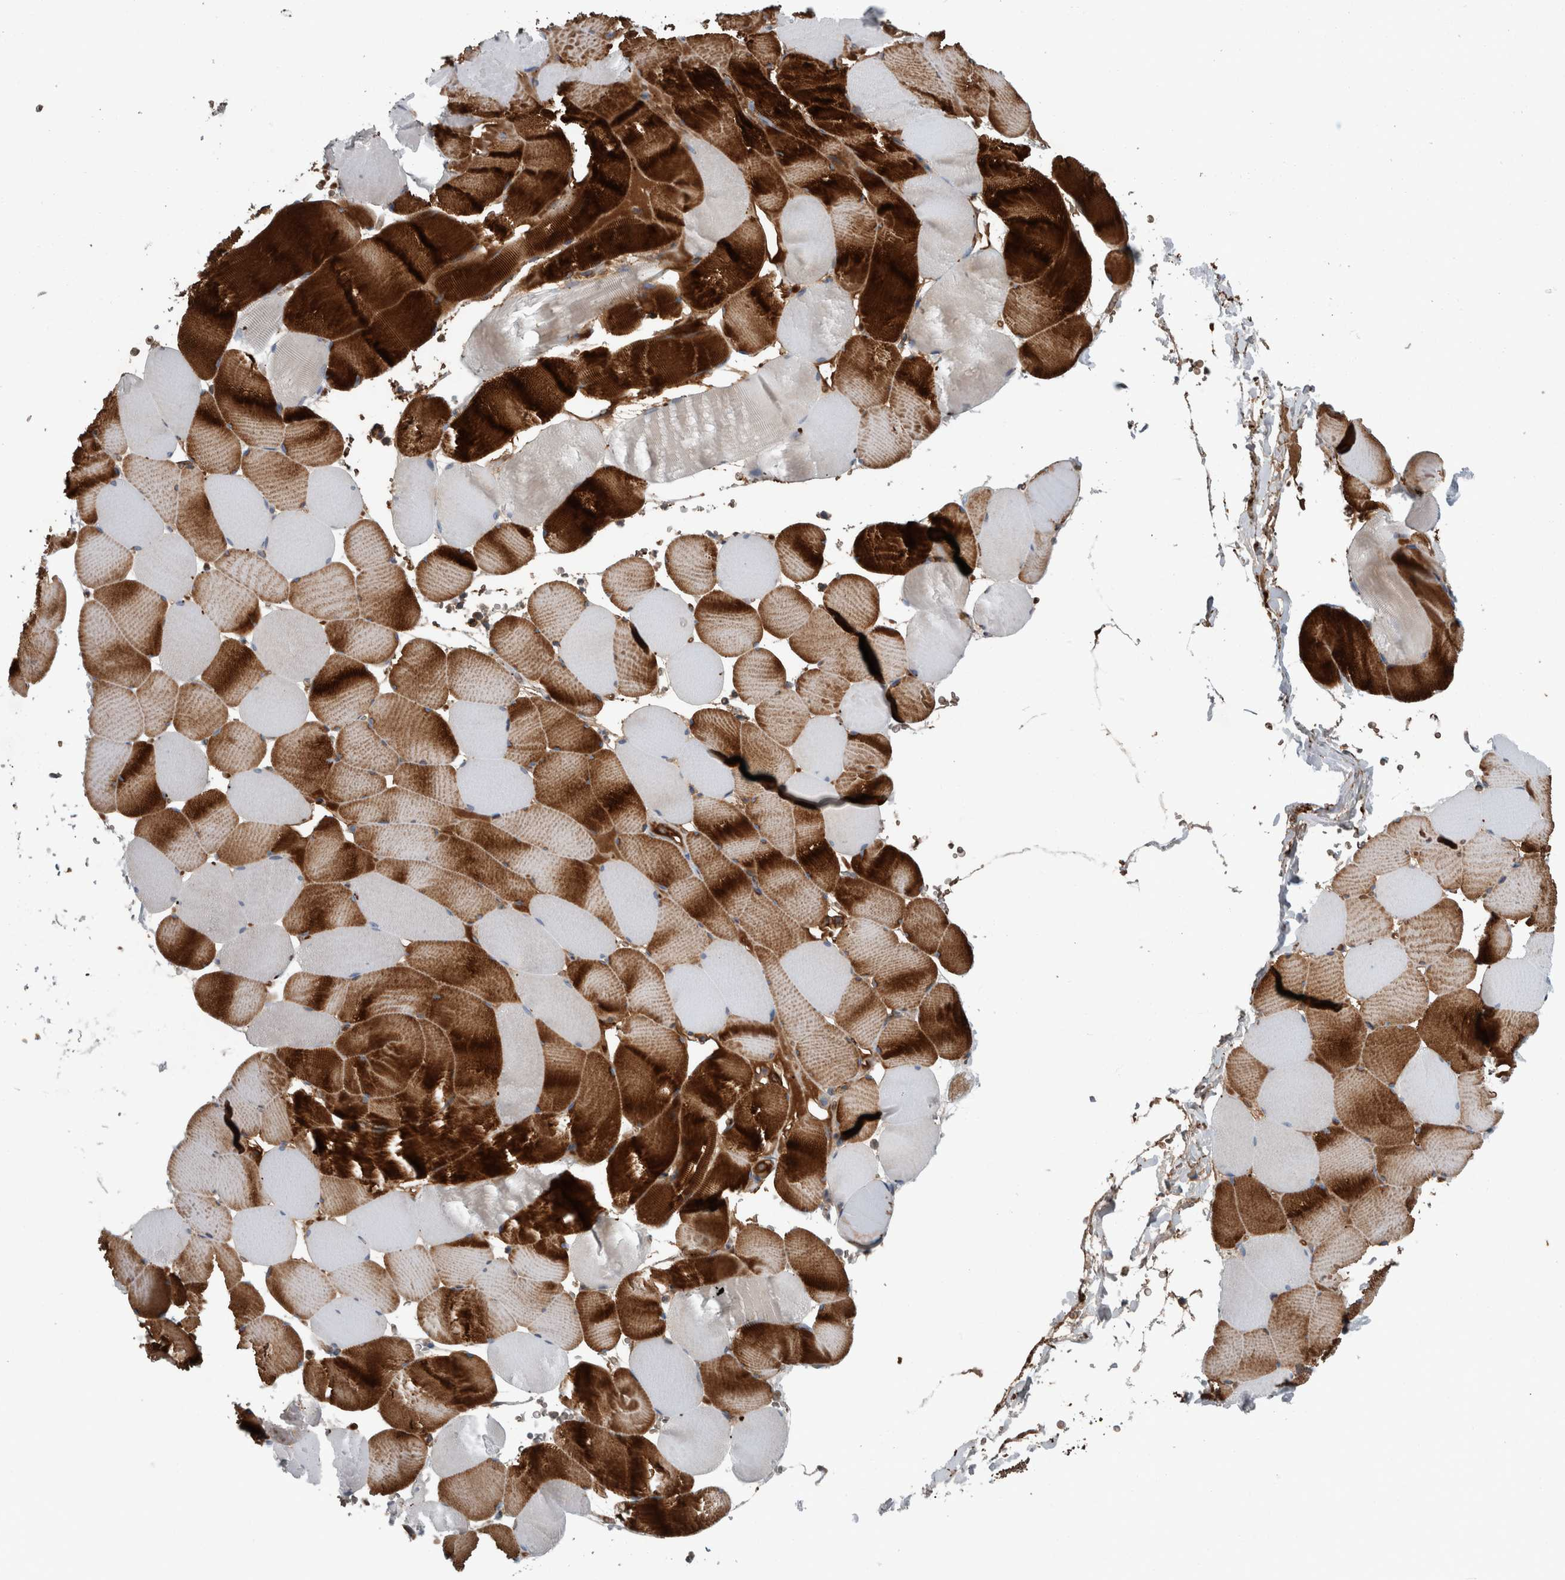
{"staining": {"intensity": "strong", "quantity": "25%-75%", "location": "cytoplasmic/membranous"}, "tissue": "skeletal muscle", "cell_type": "Myocytes", "image_type": "normal", "snomed": [{"axis": "morphology", "description": "Normal tissue, NOS"}, {"axis": "topography", "description": "Skeletal muscle"}], "caption": "Immunohistochemical staining of benign skeletal muscle demonstrates strong cytoplasmic/membranous protein expression in about 25%-75% of myocytes. (DAB (3,3'-diaminobenzidine) = brown stain, brightfield microscopy at high magnification).", "gene": "GLT8D2", "patient": {"sex": "male", "age": 62}}